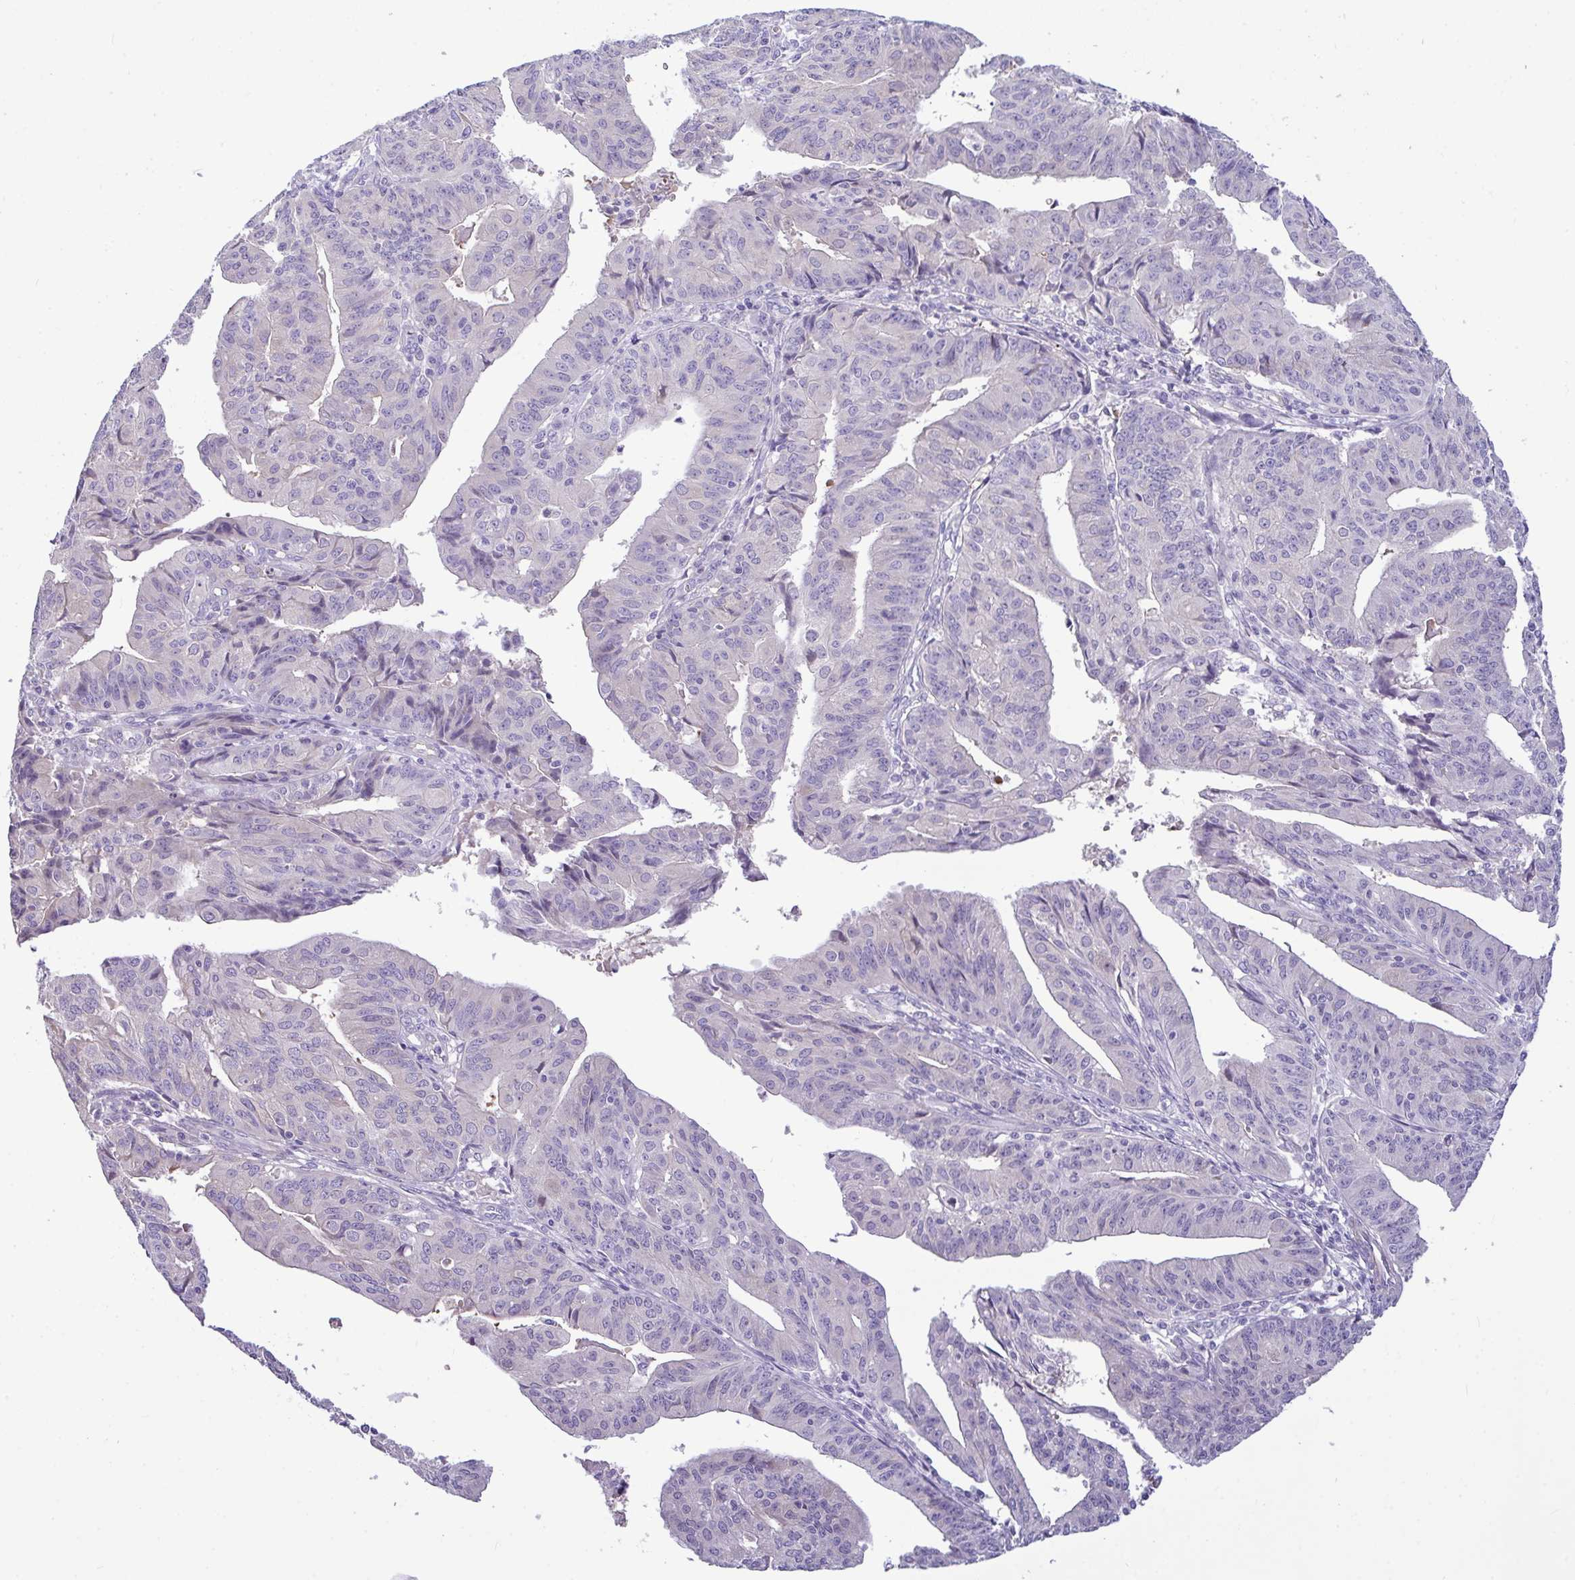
{"staining": {"intensity": "negative", "quantity": "none", "location": "none"}, "tissue": "endometrial cancer", "cell_type": "Tumor cells", "image_type": "cancer", "snomed": [{"axis": "morphology", "description": "Adenocarcinoma, NOS"}, {"axis": "topography", "description": "Endometrium"}], "caption": "Immunohistochemistry (IHC) photomicrograph of human endometrial cancer stained for a protein (brown), which reveals no staining in tumor cells.", "gene": "MOCS1", "patient": {"sex": "female", "age": 56}}